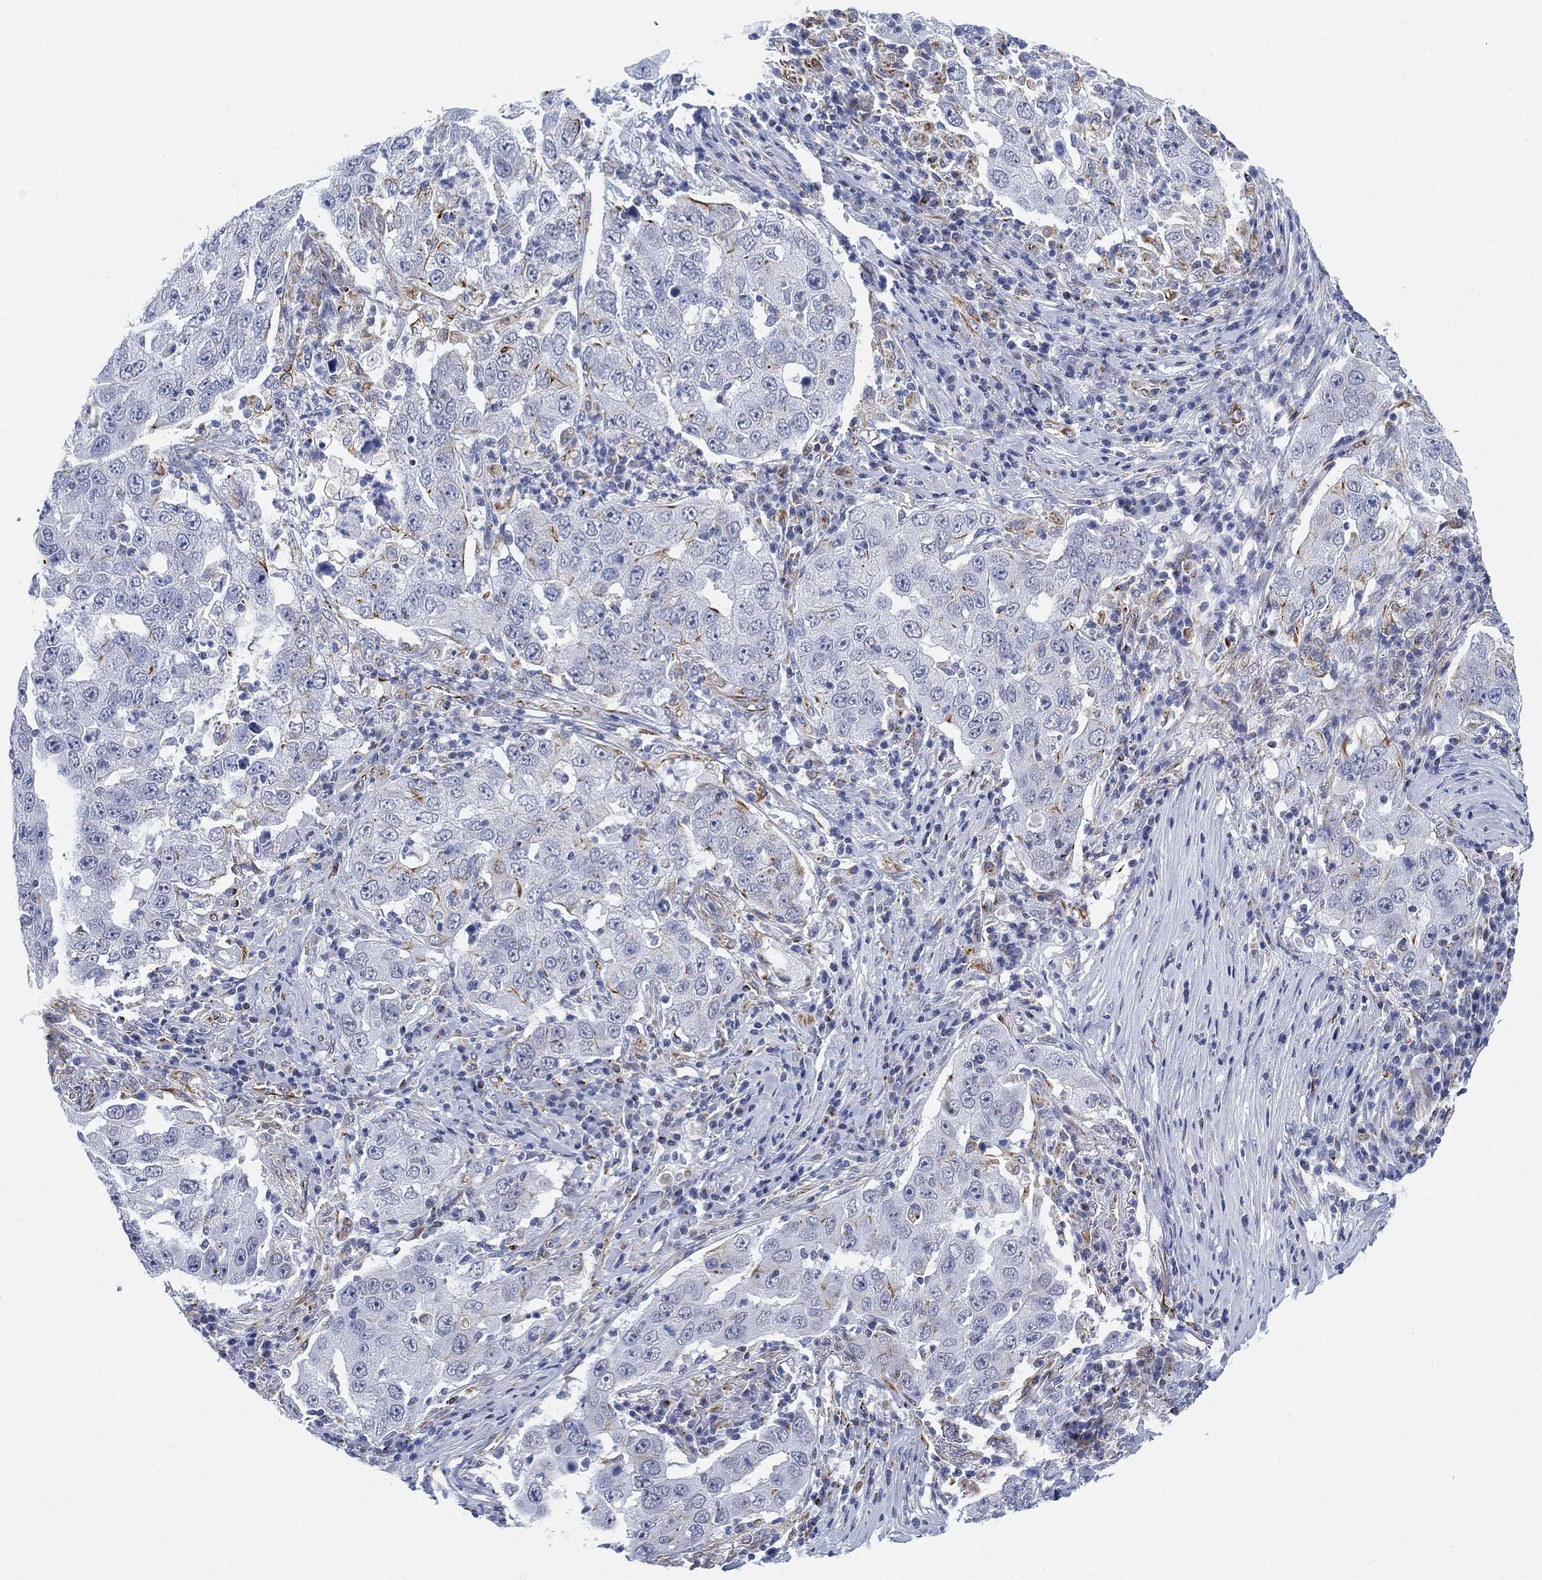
{"staining": {"intensity": "negative", "quantity": "none", "location": "none"}, "tissue": "lung cancer", "cell_type": "Tumor cells", "image_type": "cancer", "snomed": [{"axis": "morphology", "description": "Adenocarcinoma, NOS"}, {"axis": "topography", "description": "Lung"}], "caption": "Tumor cells show no significant expression in lung adenocarcinoma. (Stains: DAB (3,3'-diaminobenzidine) immunohistochemistry (IHC) with hematoxylin counter stain, Microscopy: brightfield microscopy at high magnification).", "gene": "PSKH2", "patient": {"sex": "male", "age": 73}}